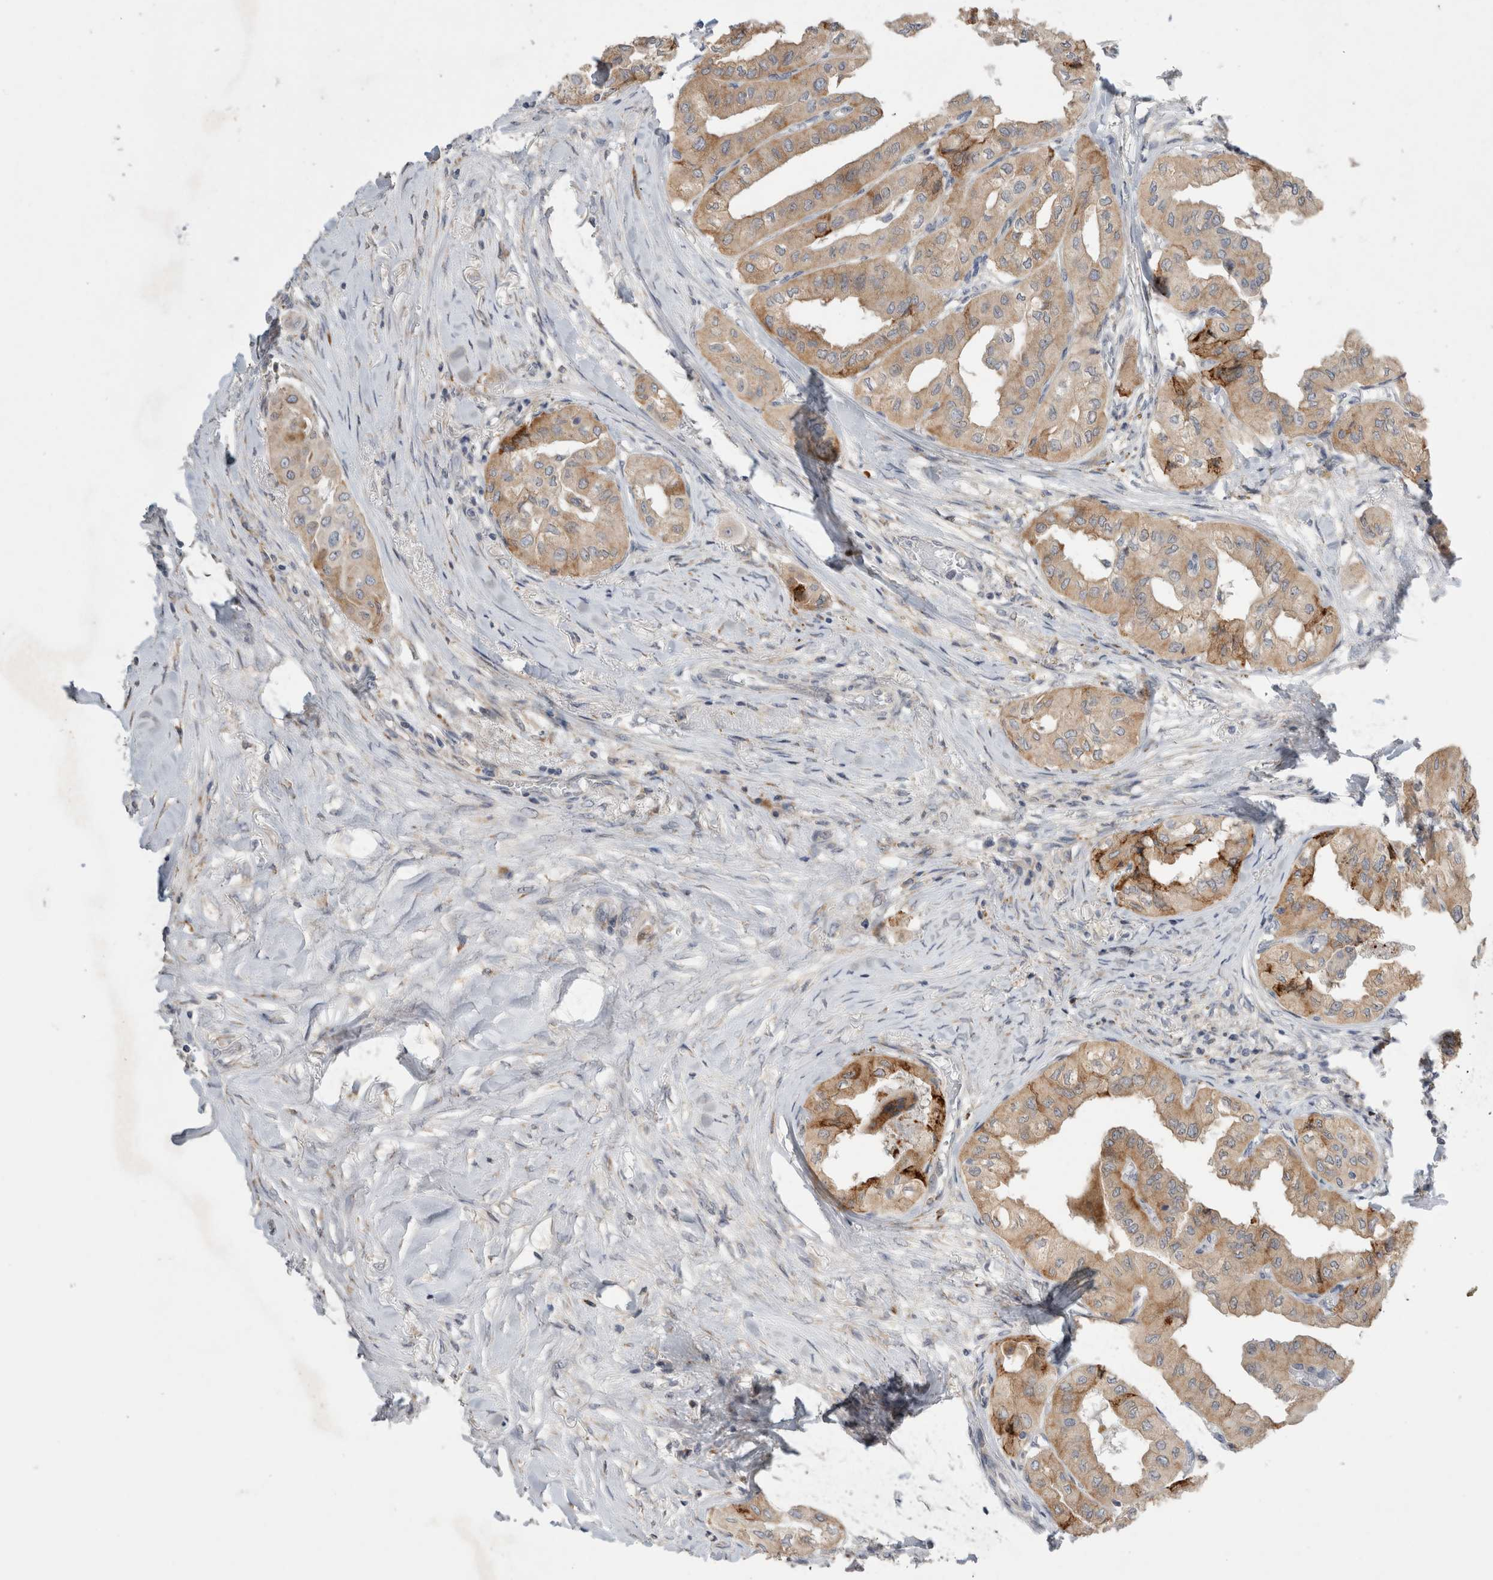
{"staining": {"intensity": "weak", "quantity": ">75%", "location": "cytoplasmic/membranous"}, "tissue": "thyroid cancer", "cell_type": "Tumor cells", "image_type": "cancer", "snomed": [{"axis": "morphology", "description": "Papillary adenocarcinoma, NOS"}, {"axis": "topography", "description": "Thyroid gland"}], "caption": "IHC staining of thyroid papillary adenocarcinoma, which demonstrates low levels of weak cytoplasmic/membranous positivity in approximately >75% of tumor cells indicating weak cytoplasmic/membranous protein positivity. The staining was performed using DAB (brown) for protein detection and nuclei were counterstained in hematoxylin (blue).", "gene": "TRMT9B", "patient": {"sex": "female", "age": 59}}